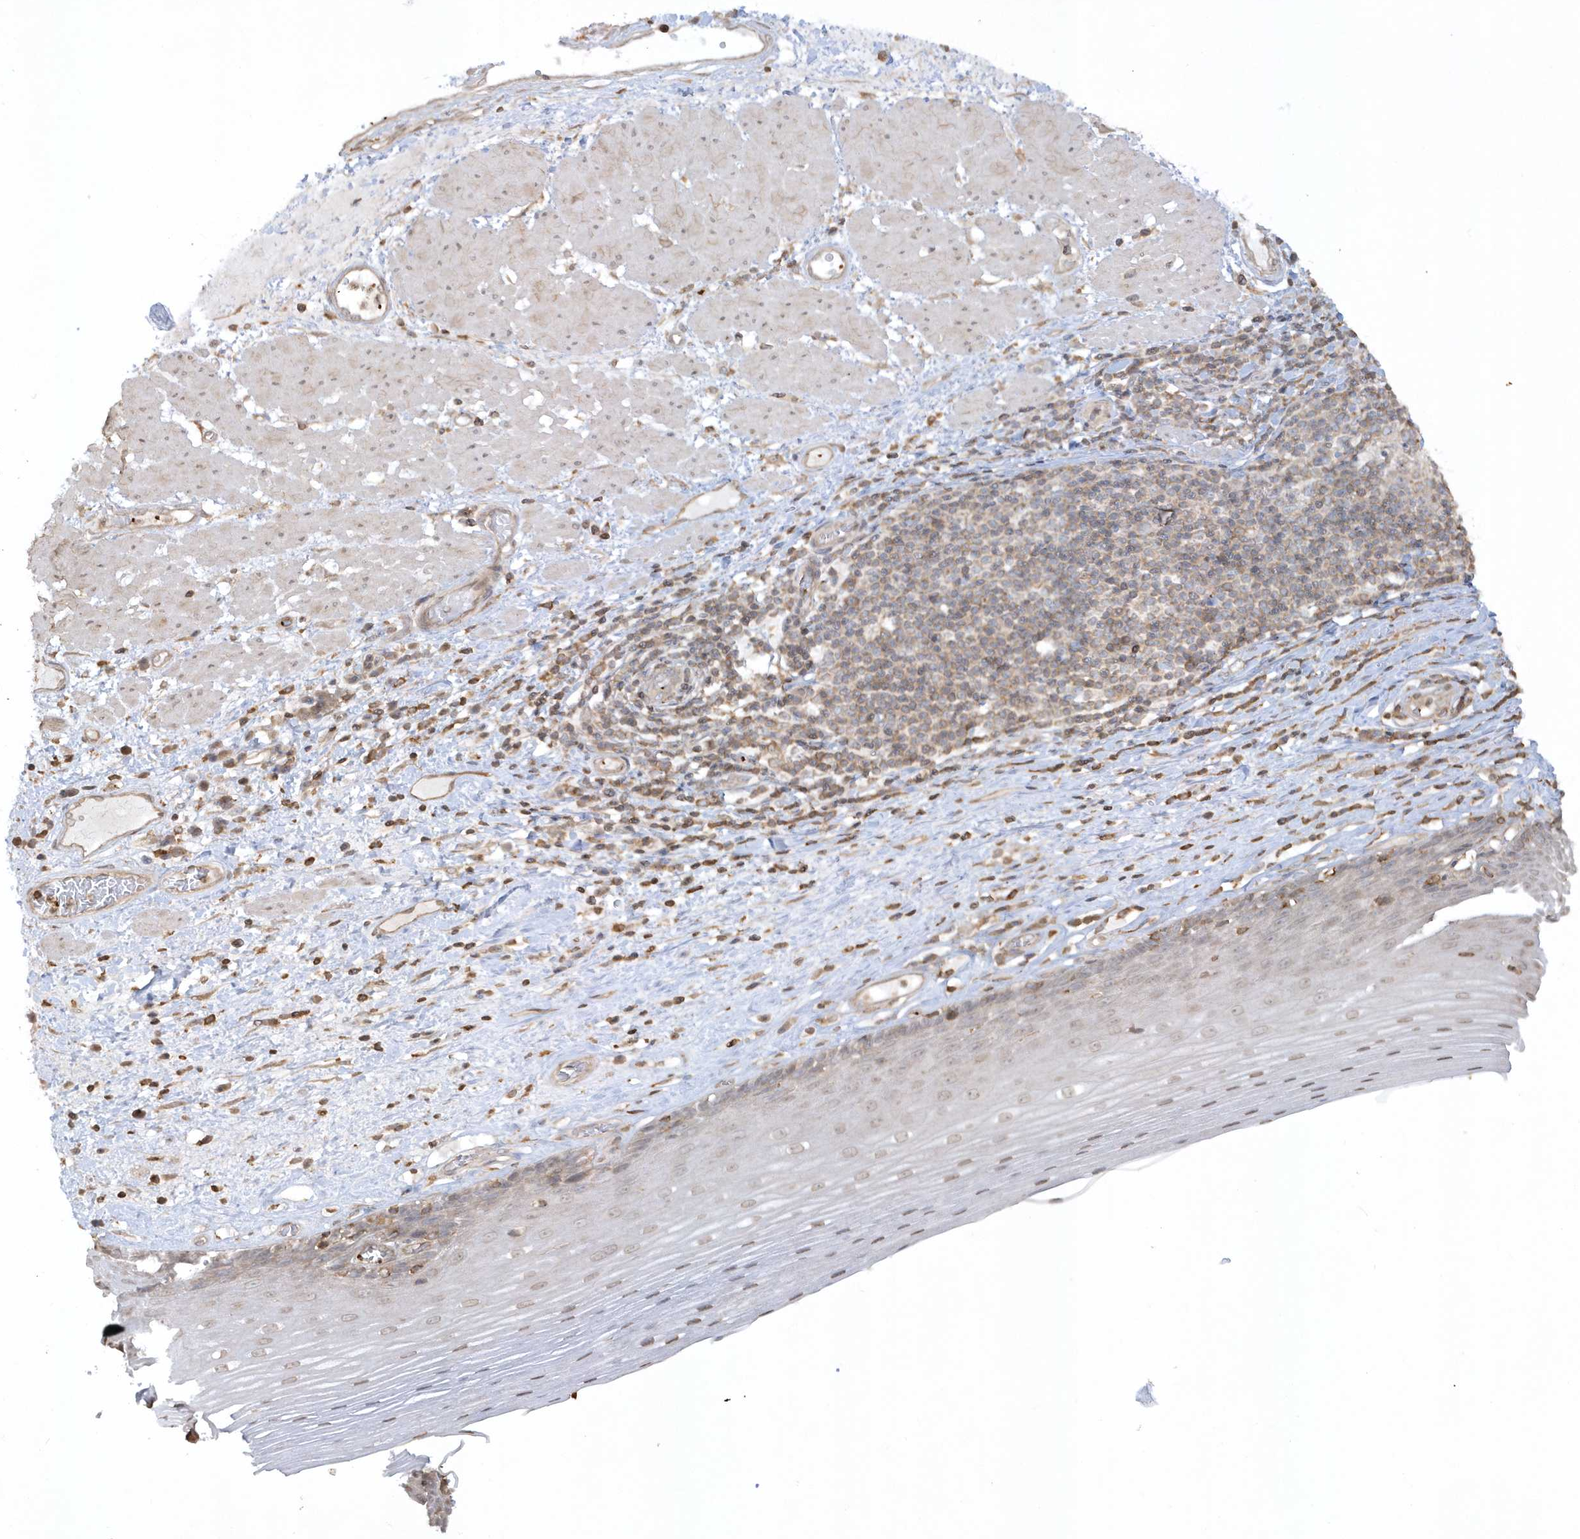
{"staining": {"intensity": "weak", "quantity": "25%-75%", "location": "nuclear"}, "tissue": "esophagus", "cell_type": "Squamous epithelial cells", "image_type": "normal", "snomed": [{"axis": "morphology", "description": "Normal tissue, NOS"}, {"axis": "topography", "description": "Esophagus"}], "caption": "Protein expression by immunohistochemistry (IHC) reveals weak nuclear staining in approximately 25%-75% of squamous epithelial cells in unremarkable esophagus.", "gene": "BSN", "patient": {"sex": "male", "age": 62}}